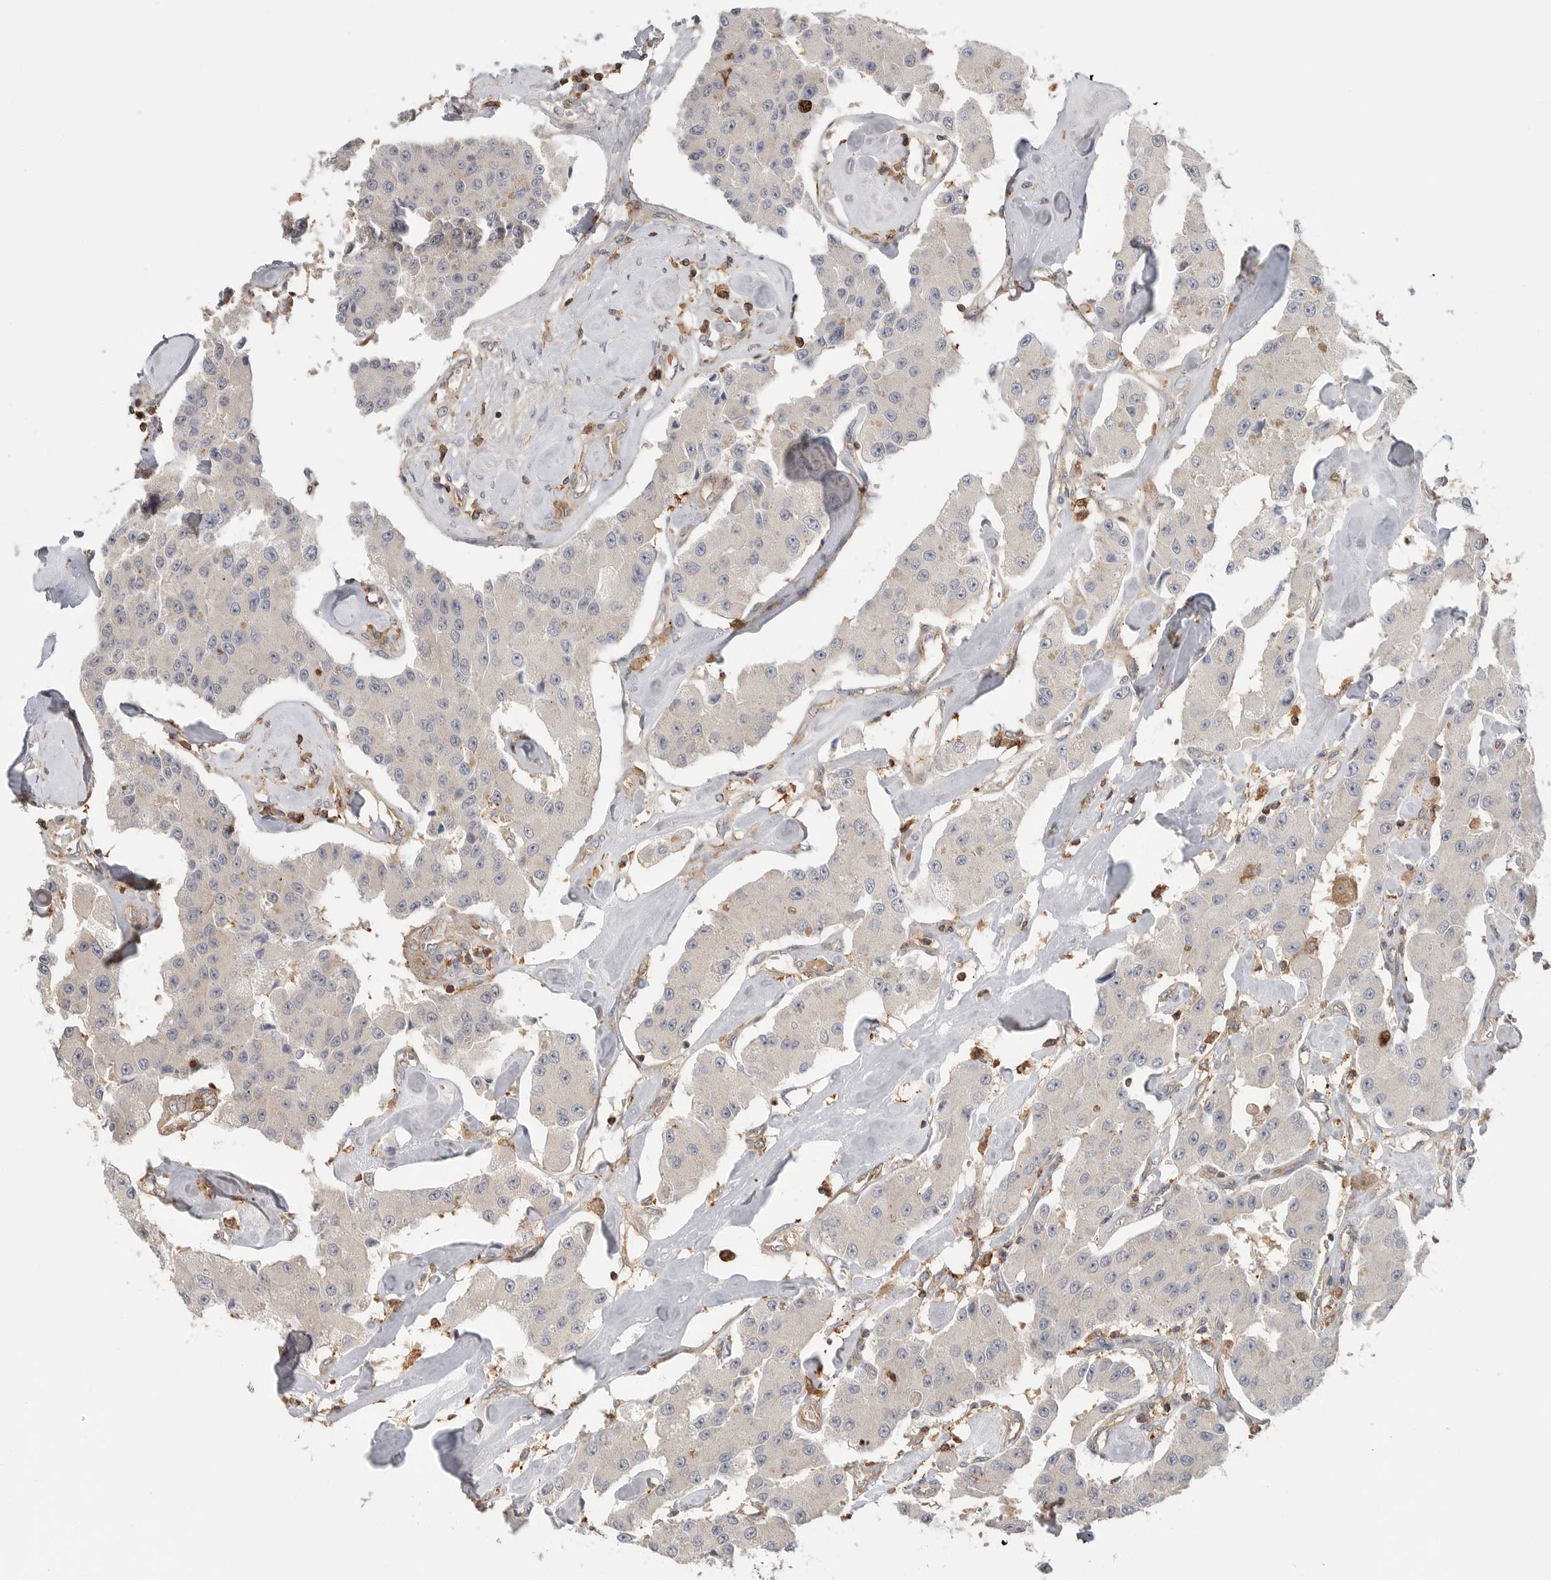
{"staining": {"intensity": "negative", "quantity": "none", "location": "none"}, "tissue": "carcinoid", "cell_type": "Tumor cells", "image_type": "cancer", "snomed": [{"axis": "morphology", "description": "Carcinoid, malignant, NOS"}, {"axis": "topography", "description": "Pancreas"}], "caption": "Immunohistochemistry of carcinoid shows no positivity in tumor cells. The staining is performed using DAB (3,3'-diaminobenzidine) brown chromogen with nuclei counter-stained in using hematoxylin.", "gene": "TOP2A", "patient": {"sex": "male", "age": 41}}